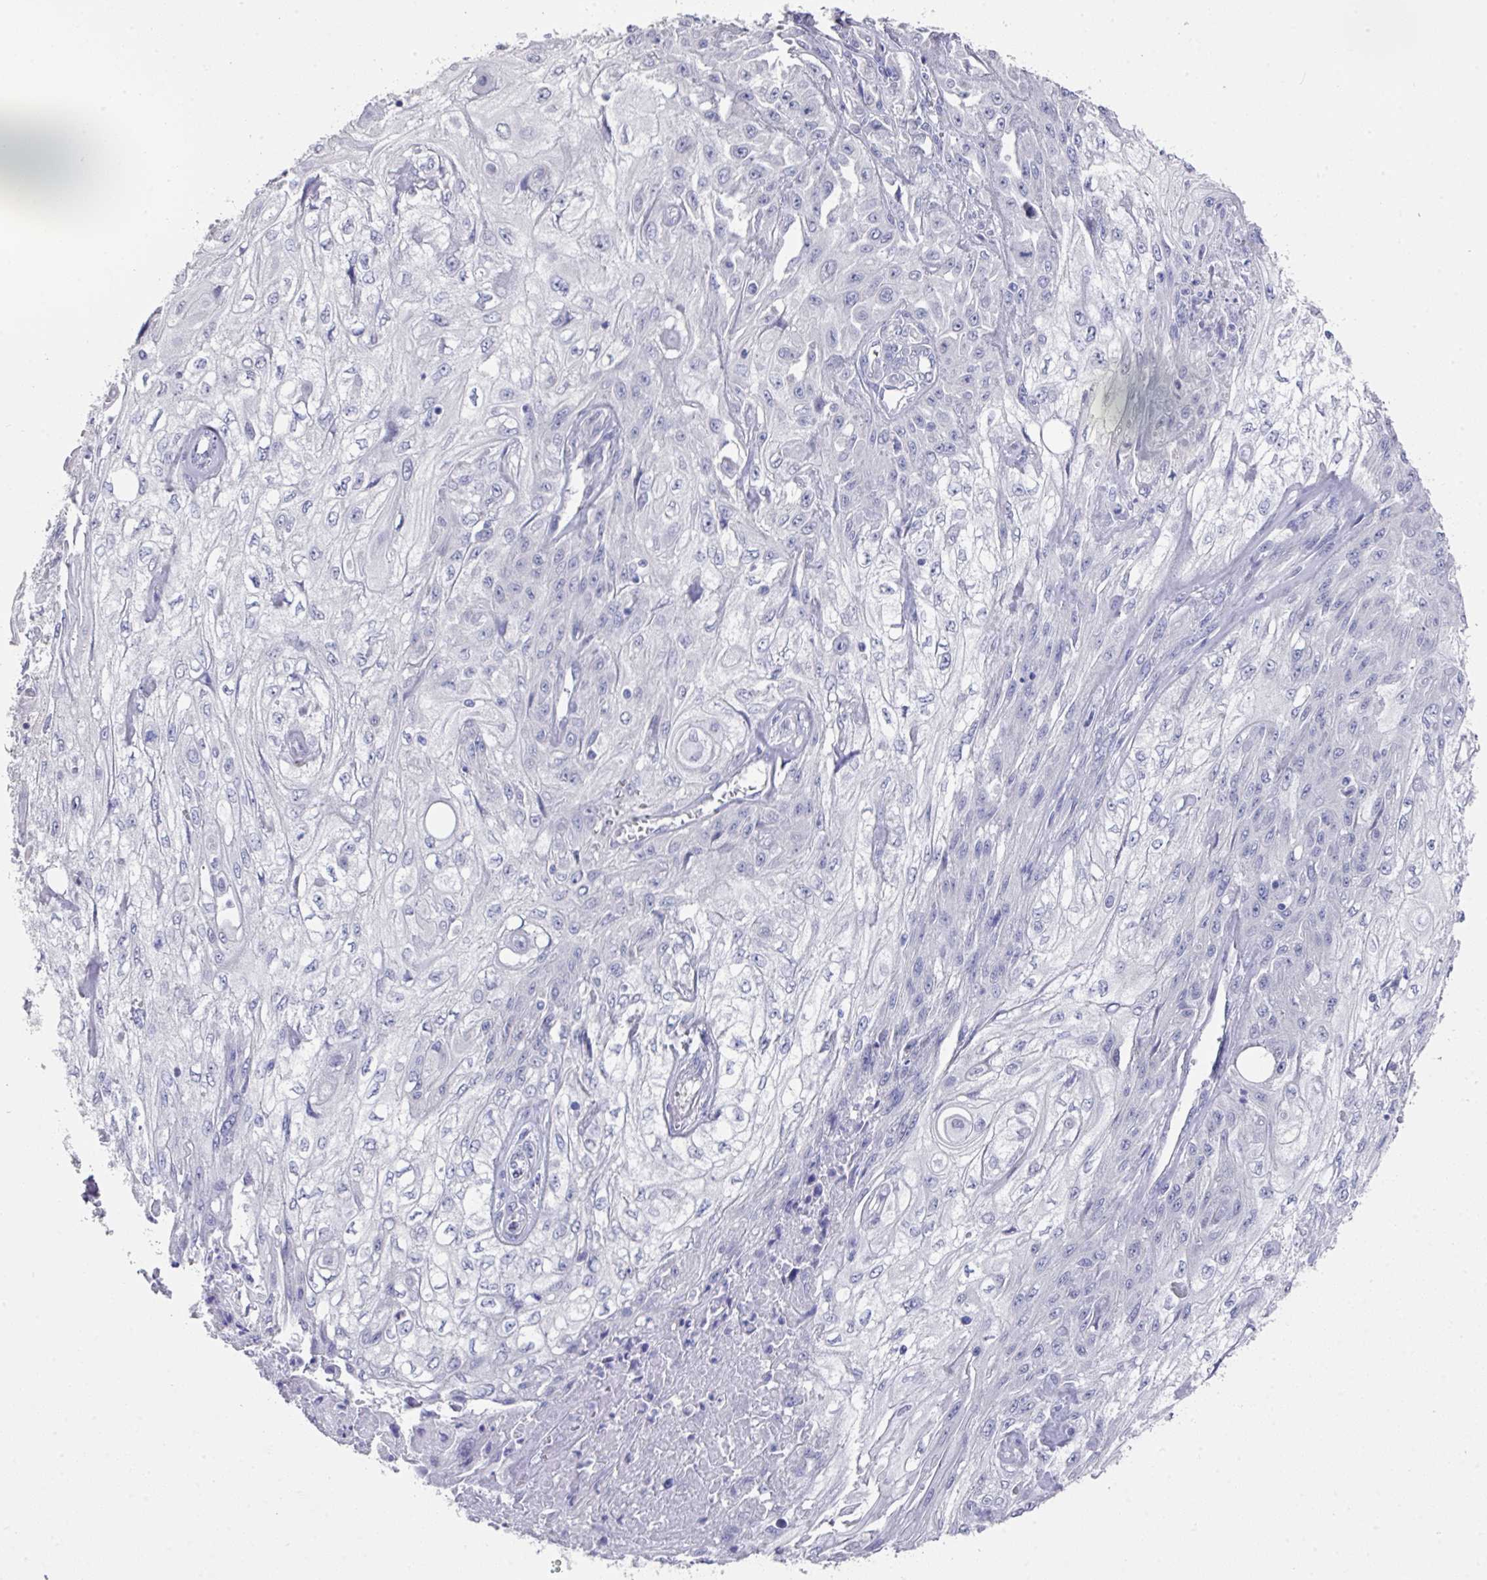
{"staining": {"intensity": "negative", "quantity": "none", "location": "none"}, "tissue": "skin cancer", "cell_type": "Tumor cells", "image_type": "cancer", "snomed": [{"axis": "morphology", "description": "Squamous cell carcinoma, NOS"}, {"axis": "morphology", "description": "Squamous cell carcinoma, metastatic, NOS"}, {"axis": "topography", "description": "Skin"}, {"axis": "topography", "description": "Lymph node"}], "caption": "This is an immunohistochemistry histopathology image of human metastatic squamous cell carcinoma (skin). There is no positivity in tumor cells.", "gene": "DAZL", "patient": {"sex": "male", "age": 75}}